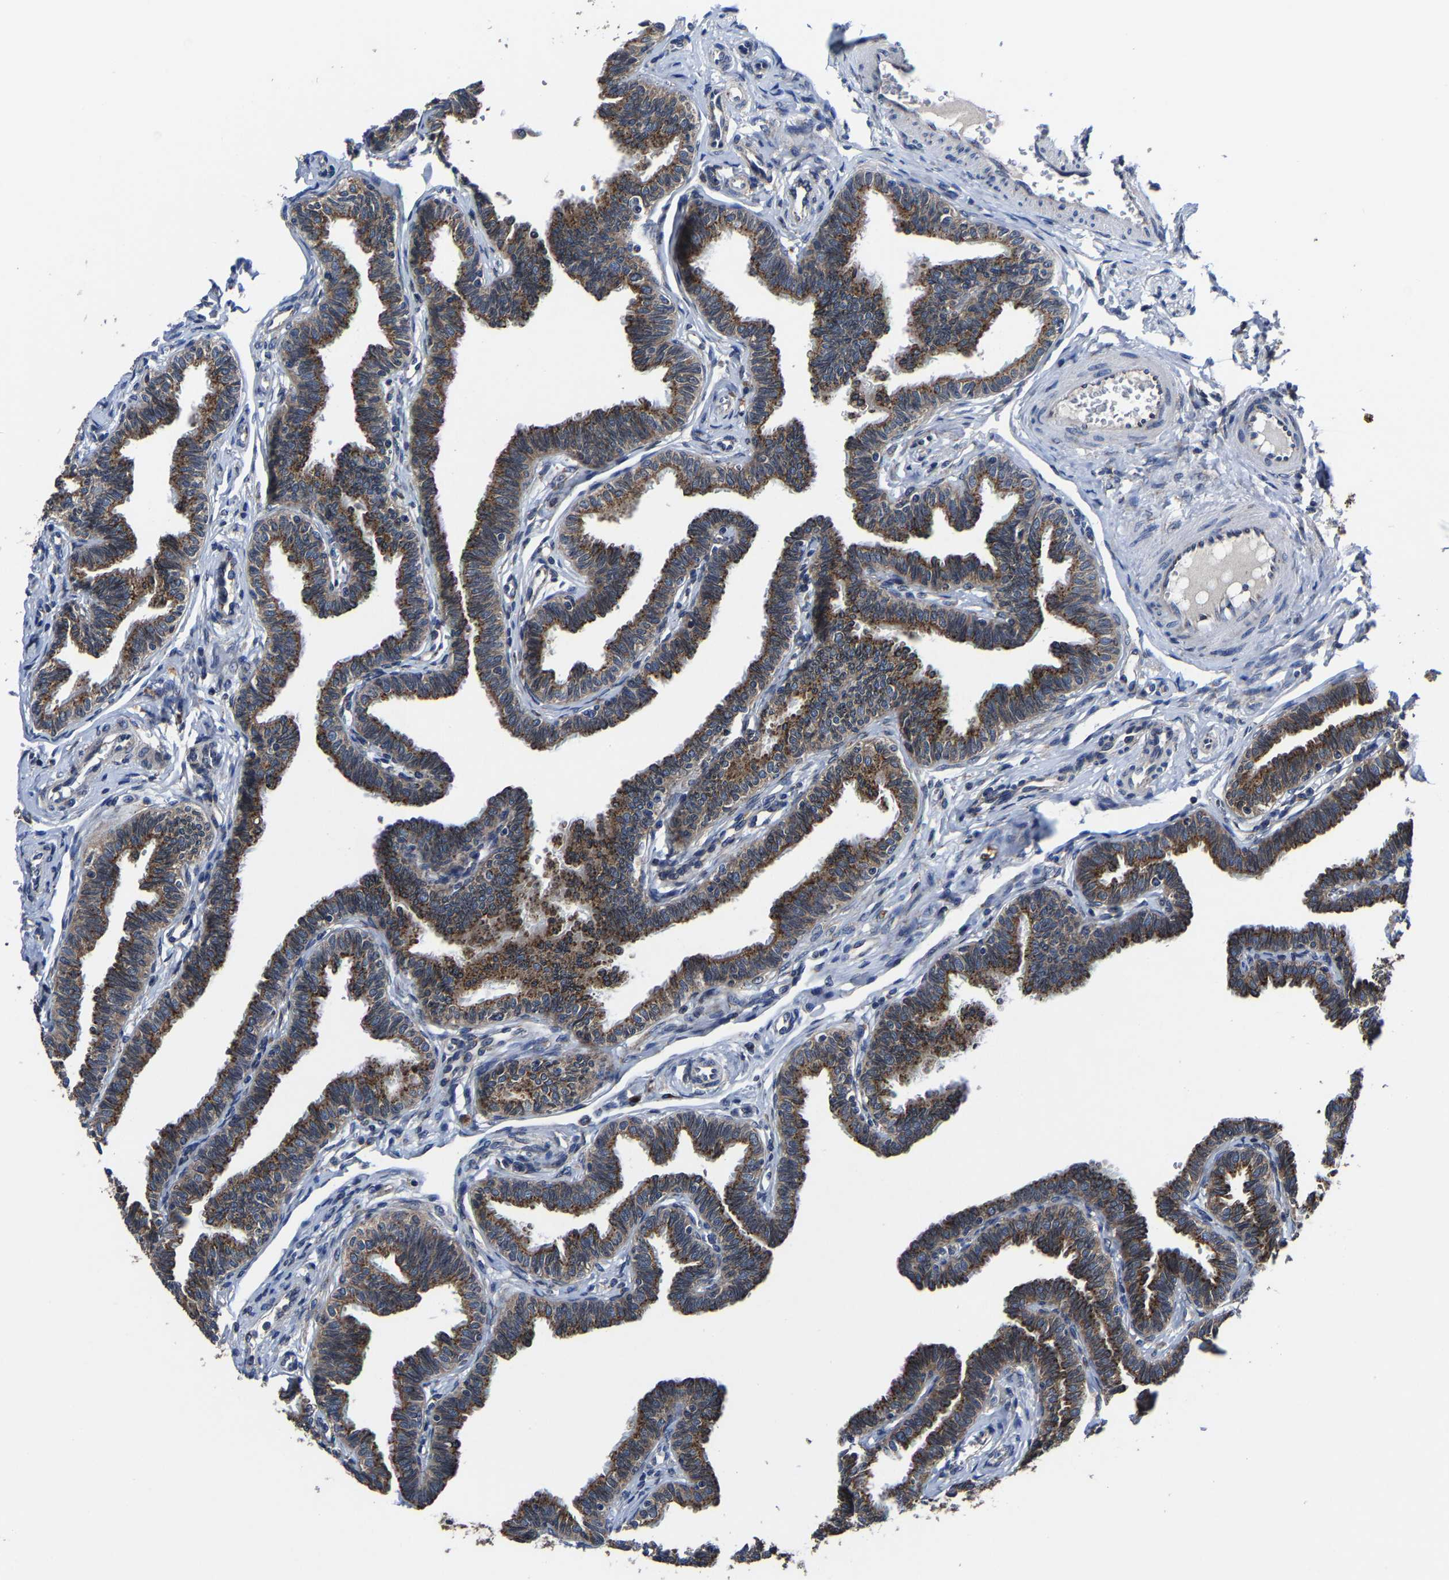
{"staining": {"intensity": "moderate", "quantity": ">75%", "location": "cytoplasmic/membranous"}, "tissue": "fallopian tube", "cell_type": "Glandular cells", "image_type": "normal", "snomed": [{"axis": "morphology", "description": "Normal tissue, NOS"}, {"axis": "topography", "description": "Fallopian tube"}, {"axis": "topography", "description": "Ovary"}], "caption": "Benign fallopian tube was stained to show a protein in brown. There is medium levels of moderate cytoplasmic/membranous staining in about >75% of glandular cells.", "gene": "EBAG9", "patient": {"sex": "female", "age": 23}}